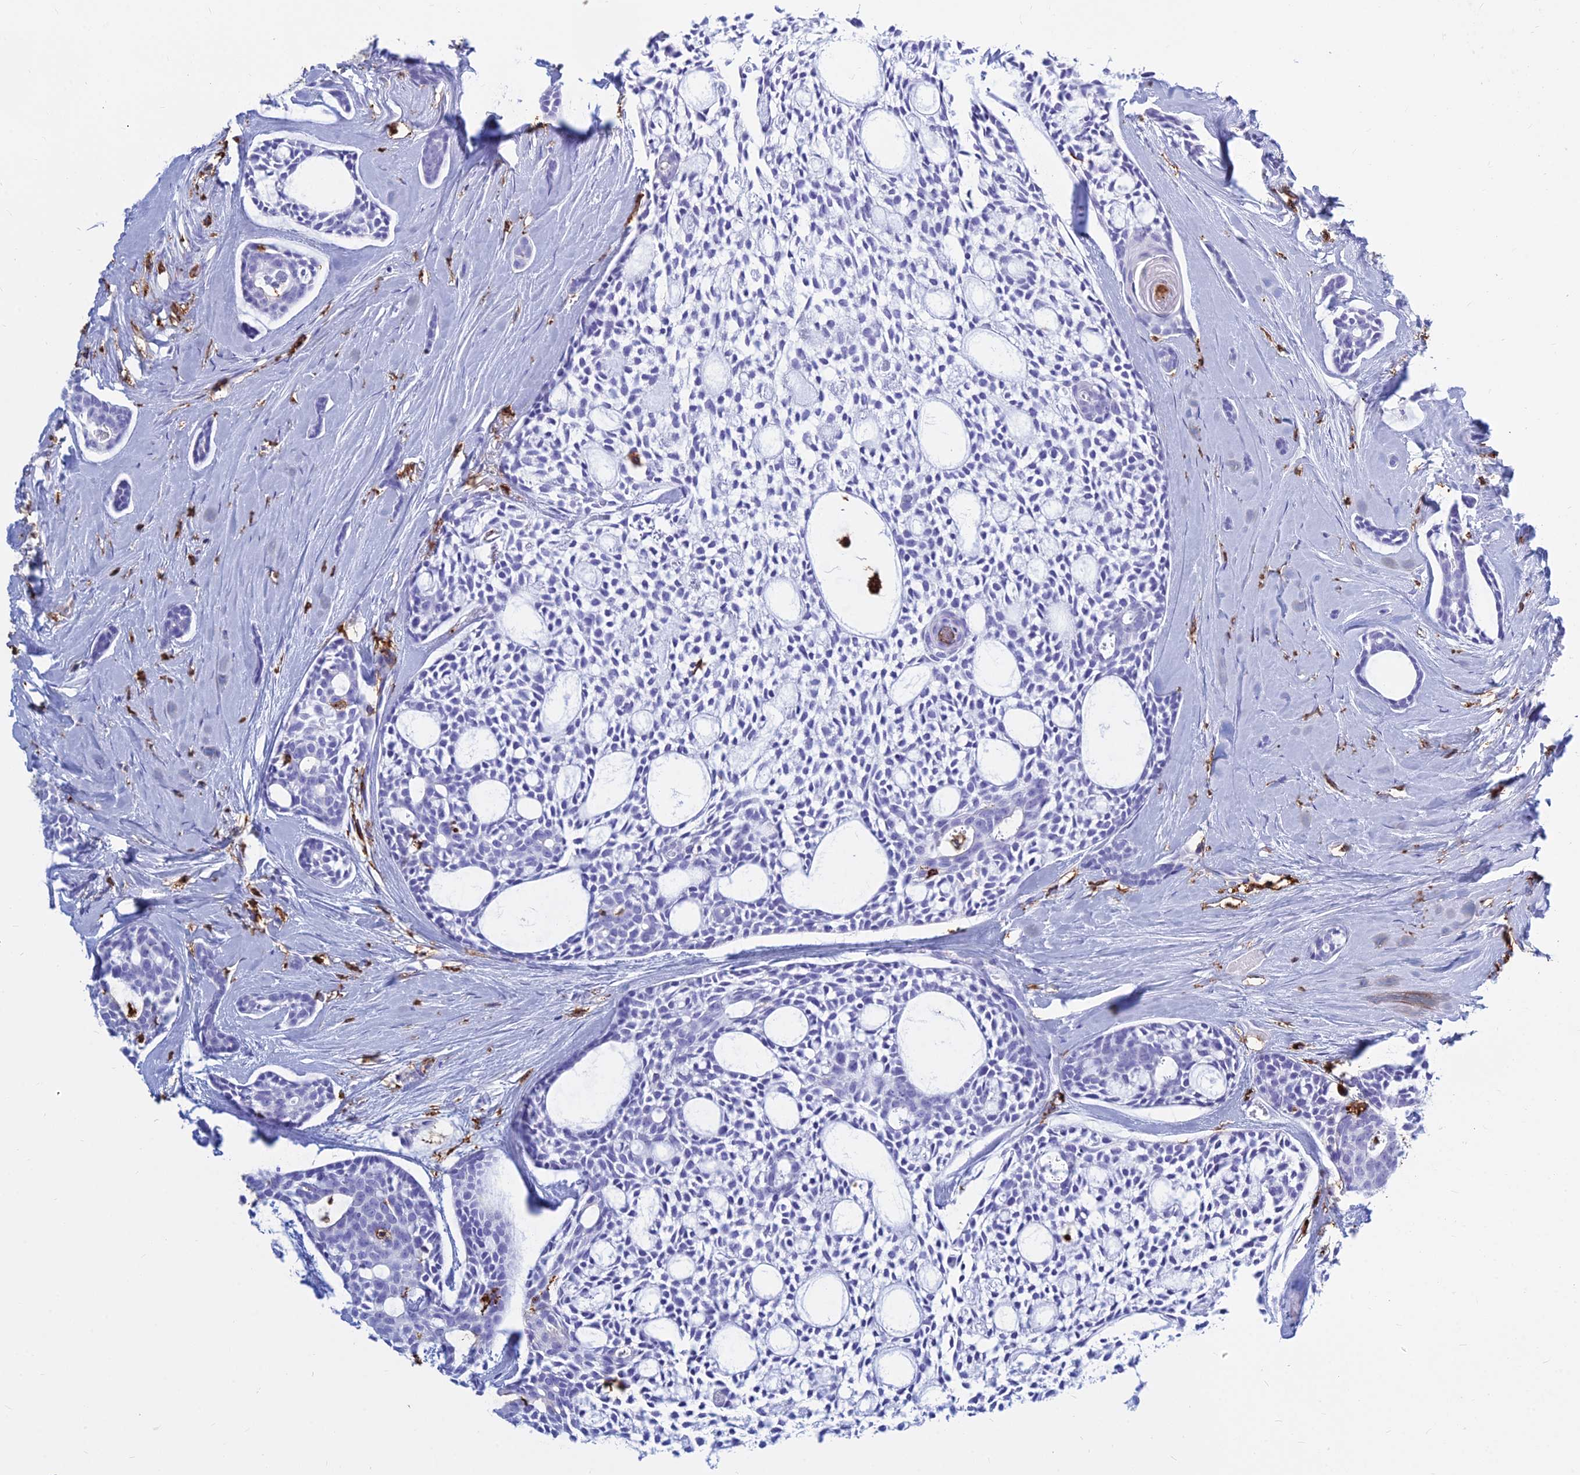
{"staining": {"intensity": "negative", "quantity": "none", "location": "none"}, "tissue": "head and neck cancer", "cell_type": "Tumor cells", "image_type": "cancer", "snomed": [{"axis": "morphology", "description": "Adenocarcinoma, NOS"}, {"axis": "topography", "description": "Subcutis"}, {"axis": "topography", "description": "Head-Neck"}], "caption": "DAB immunohistochemical staining of head and neck cancer (adenocarcinoma) shows no significant expression in tumor cells. (Brightfield microscopy of DAB immunohistochemistry (IHC) at high magnification).", "gene": "HLA-DRB1", "patient": {"sex": "female", "age": 73}}